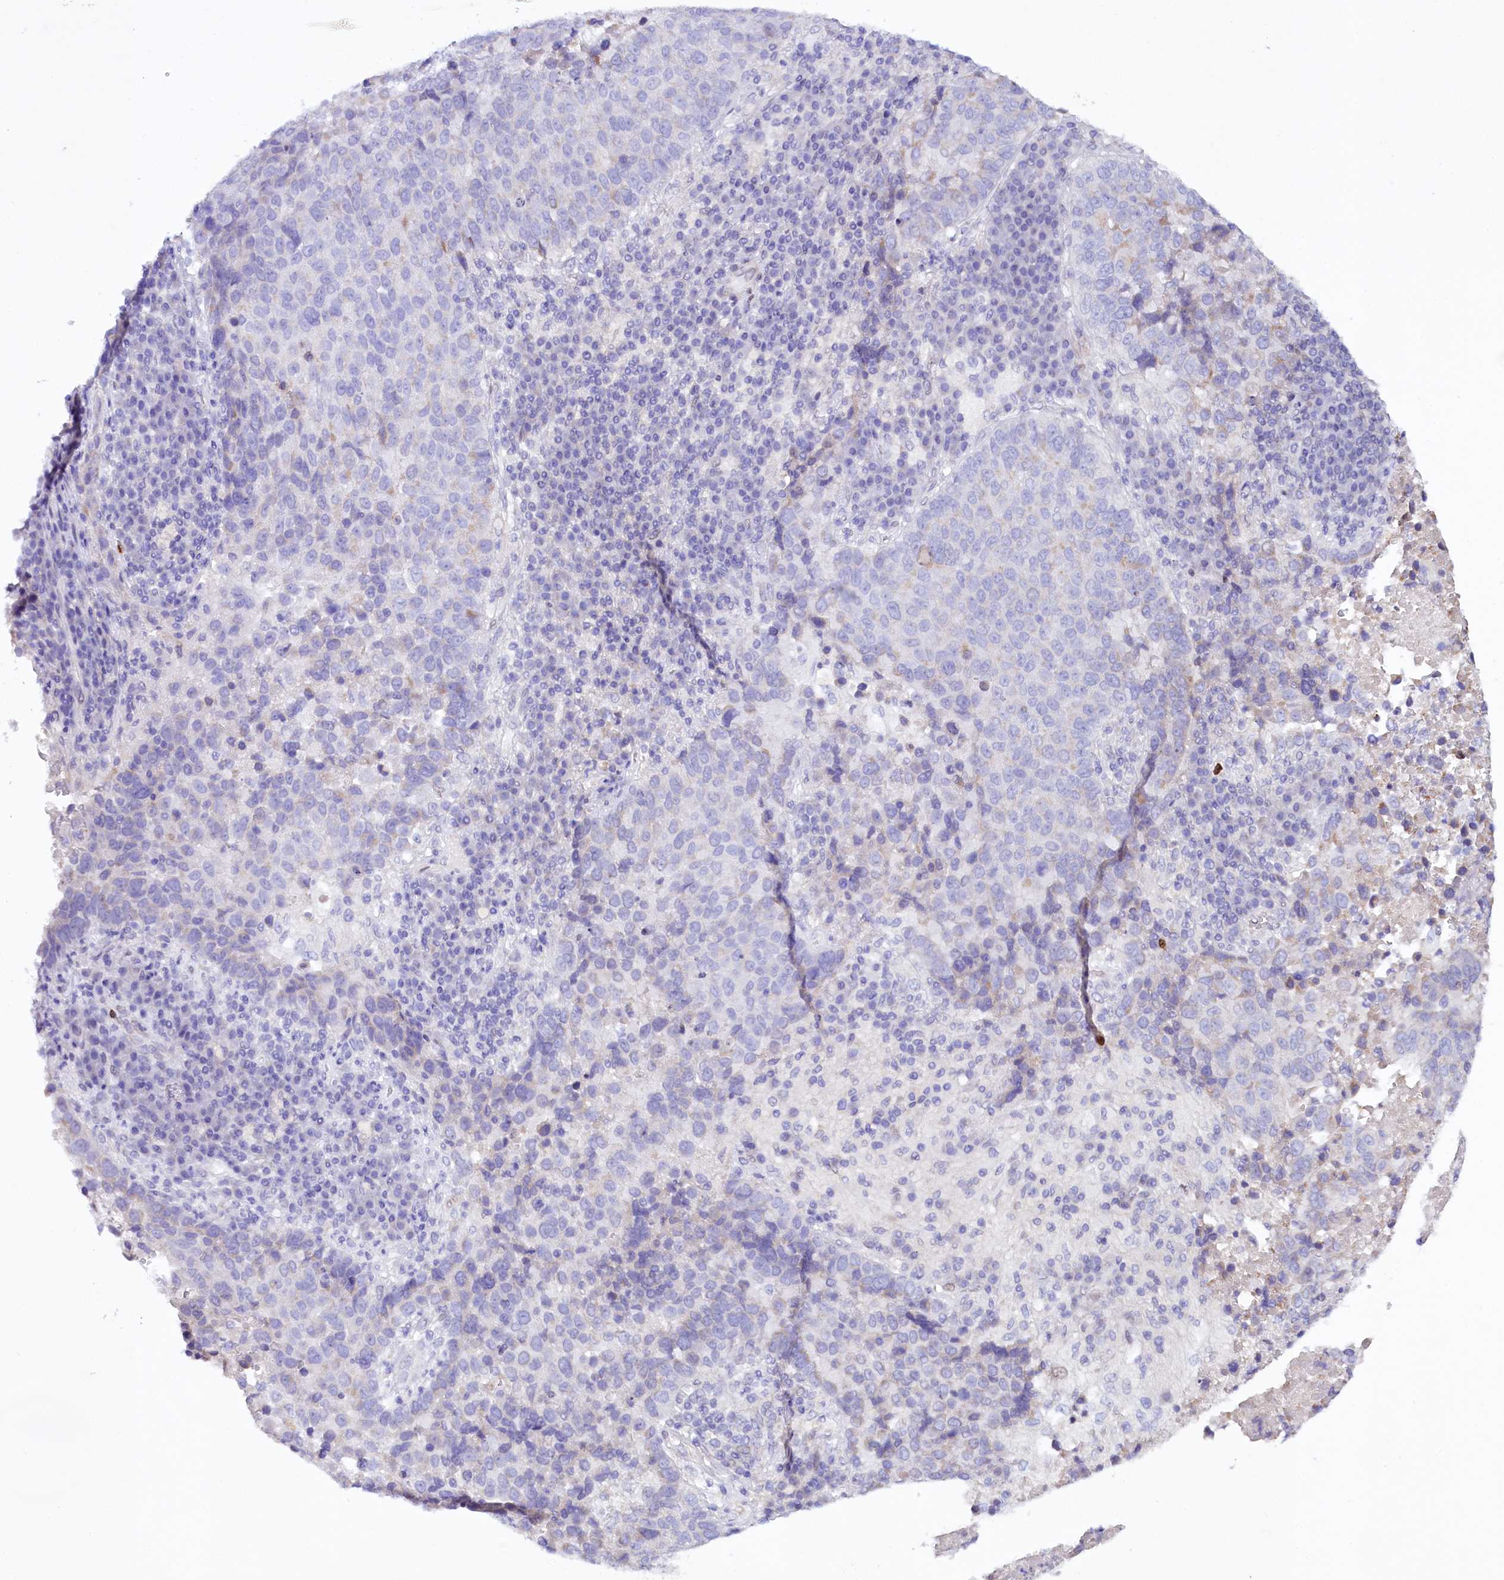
{"staining": {"intensity": "negative", "quantity": "none", "location": "none"}, "tissue": "lung cancer", "cell_type": "Tumor cells", "image_type": "cancer", "snomed": [{"axis": "morphology", "description": "Squamous cell carcinoma, NOS"}, {"axis": "topography", "description": "Lung"}], "caption": "The image reveals no significant staining in tumor cells of lung squamous cell carcinoma. Nuclei are stained in blue.", "gene": "ZNF226", "patient": {"sex": "male", "age": 73}}